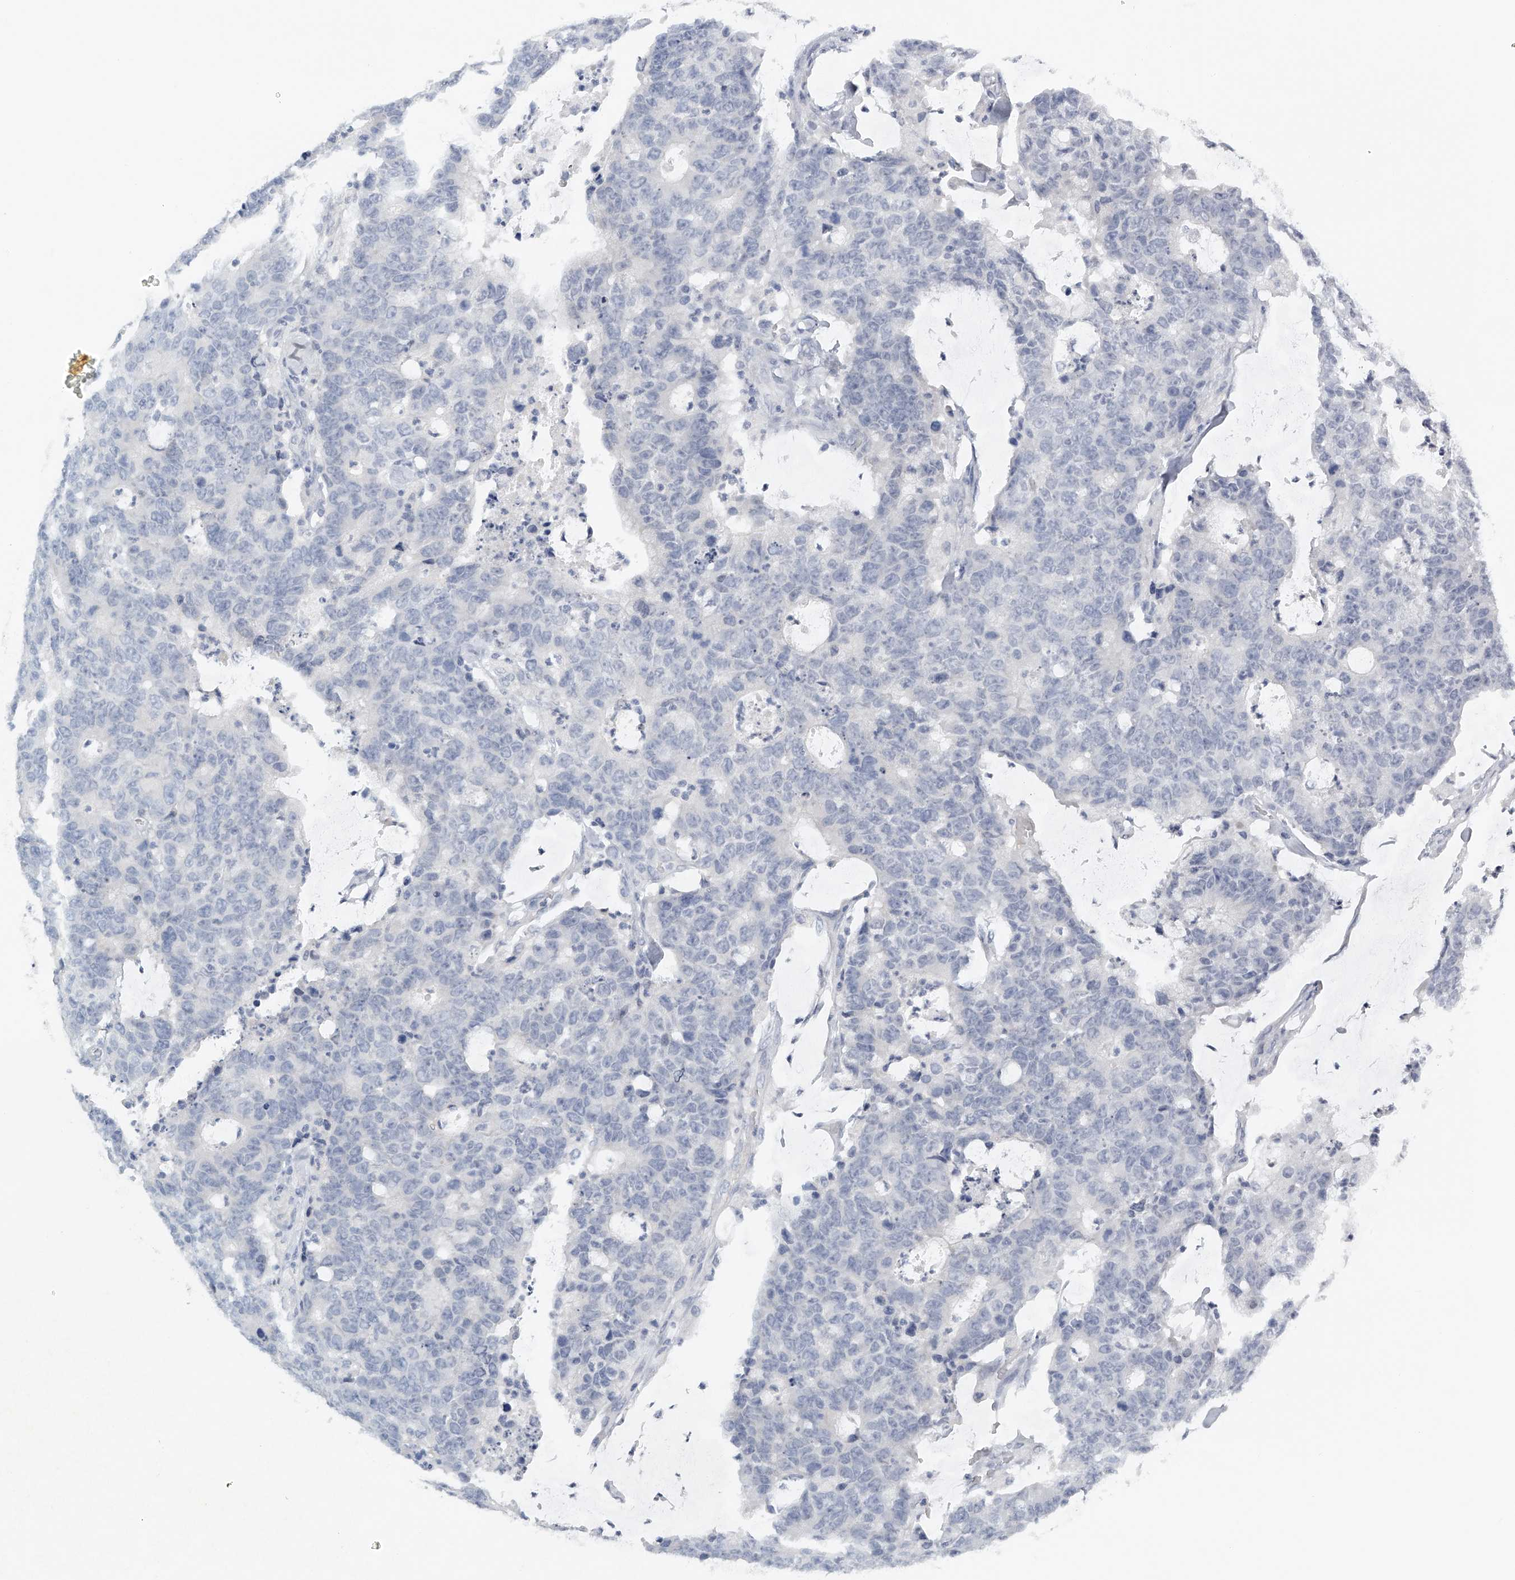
{"staining": {"intensity": "negative", "quantity": "none", "location": "none"}, "tissue": "colorectal cancer", "cell_type": "Tumor cells", "image_type": "cancer", "snomed": [{"axis": "morphology", "description": "Adenocarcinoma, NOS"}, {"axis": "topography", "description": "Colon"}], "caption": "IHC of human adenocarcinoma (colorectal) reveals no expression in tumor cells.", "gene": "FAT2", "patient": {"sex": "female", "age": 86}}